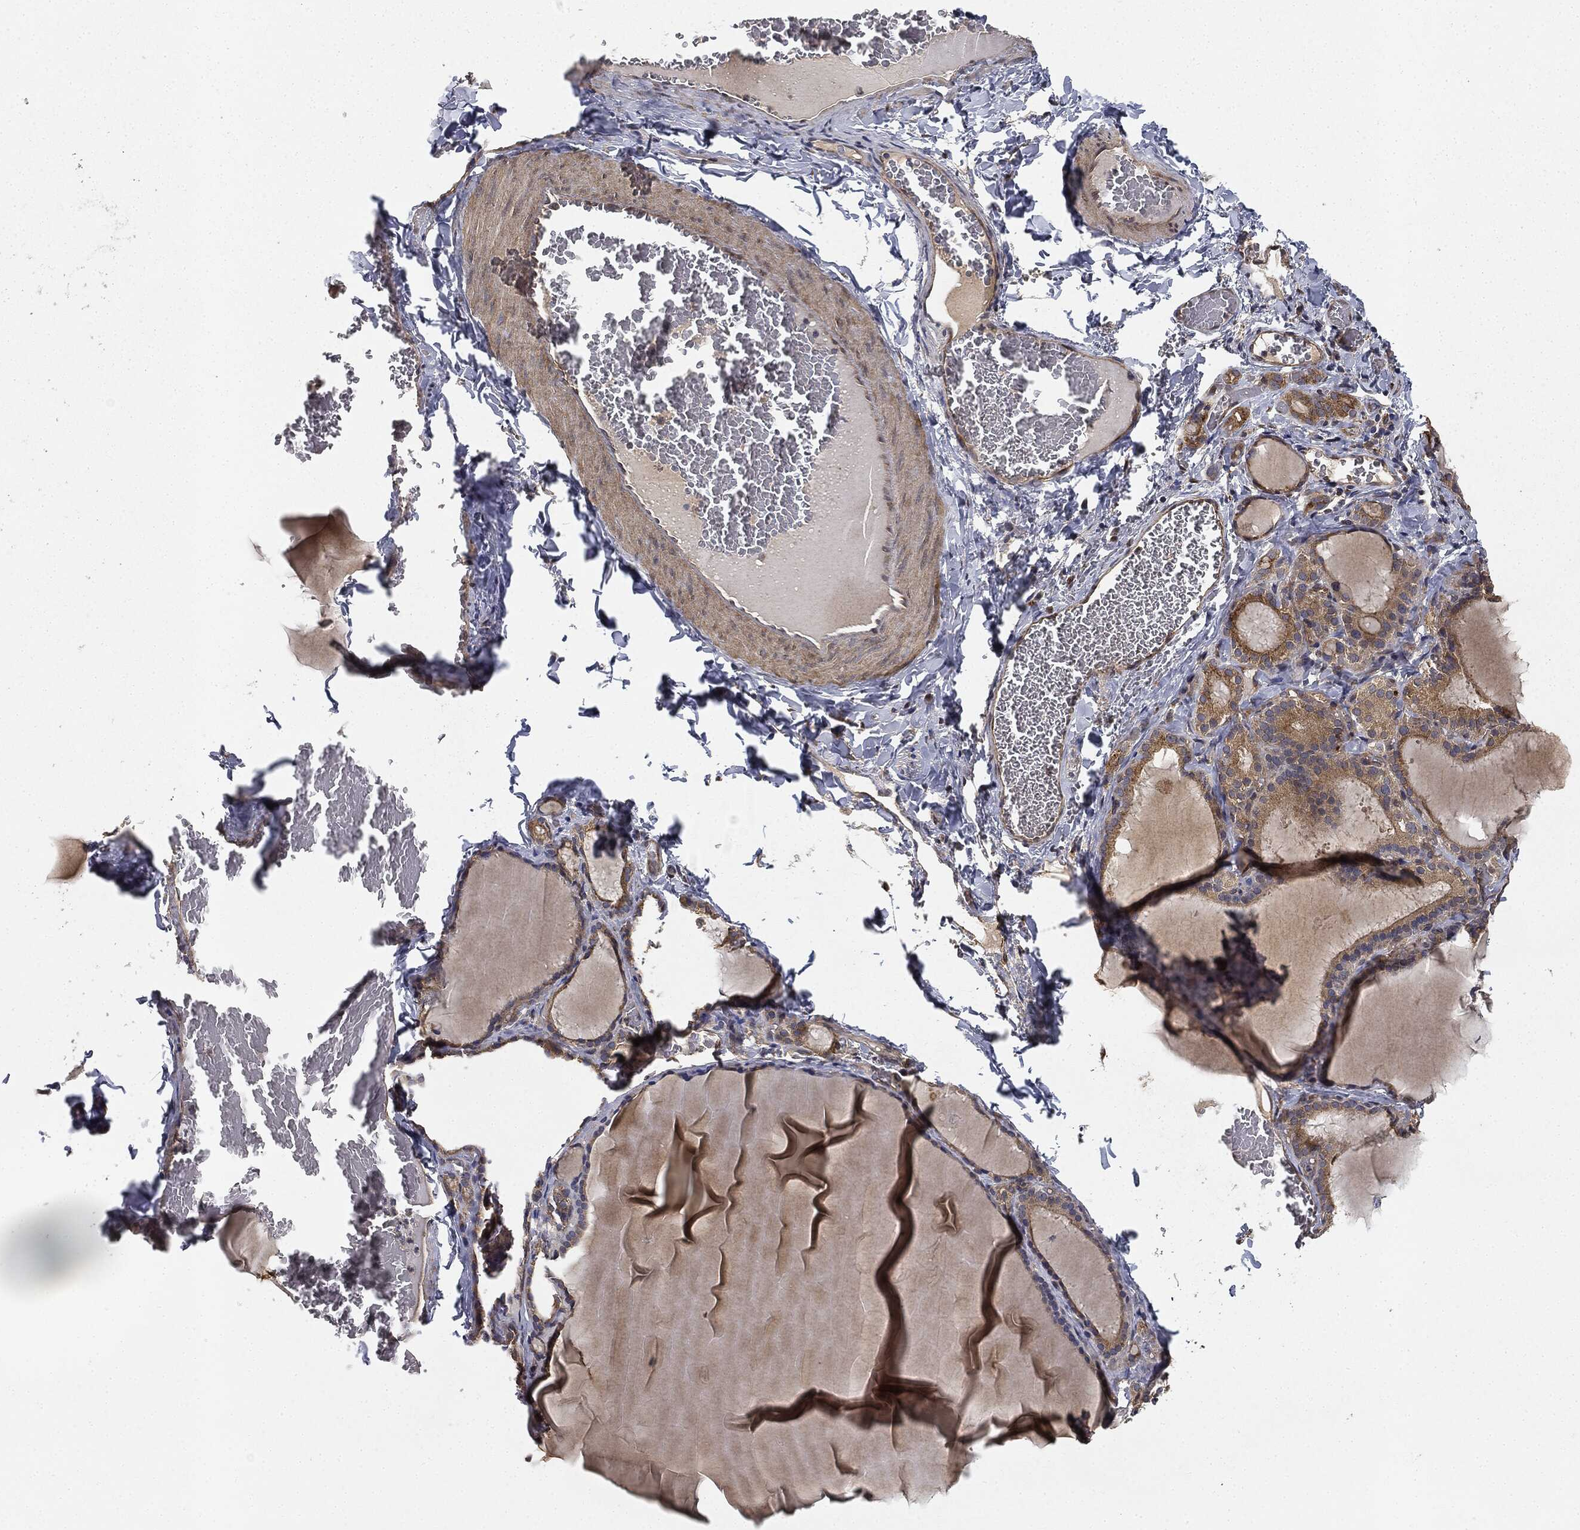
{"staining": {"intensity": "moderate", "quantity": "25%-75%", "location": "cytoplasmic/membranous"}, "tissue": "thyroid gland", "cell_type": "Glandular cells", "image_type": "normal", "snomed": [{"axis": "morphology", "description": "Normal tissue, NOS"}, {"axis": "morphology", "description": "Hyperplasia, NOS"}, {"axis": "topography", "description": "Thyroid gland"}], "caption": "Protein expression by IHC reveals moderate cytoplasmic/membranous staining in approximately 25%-75% of glandular cells in benign thyroid gland.", "gene": "MIER2", "patient": {"sex": "female", "age": 27}}